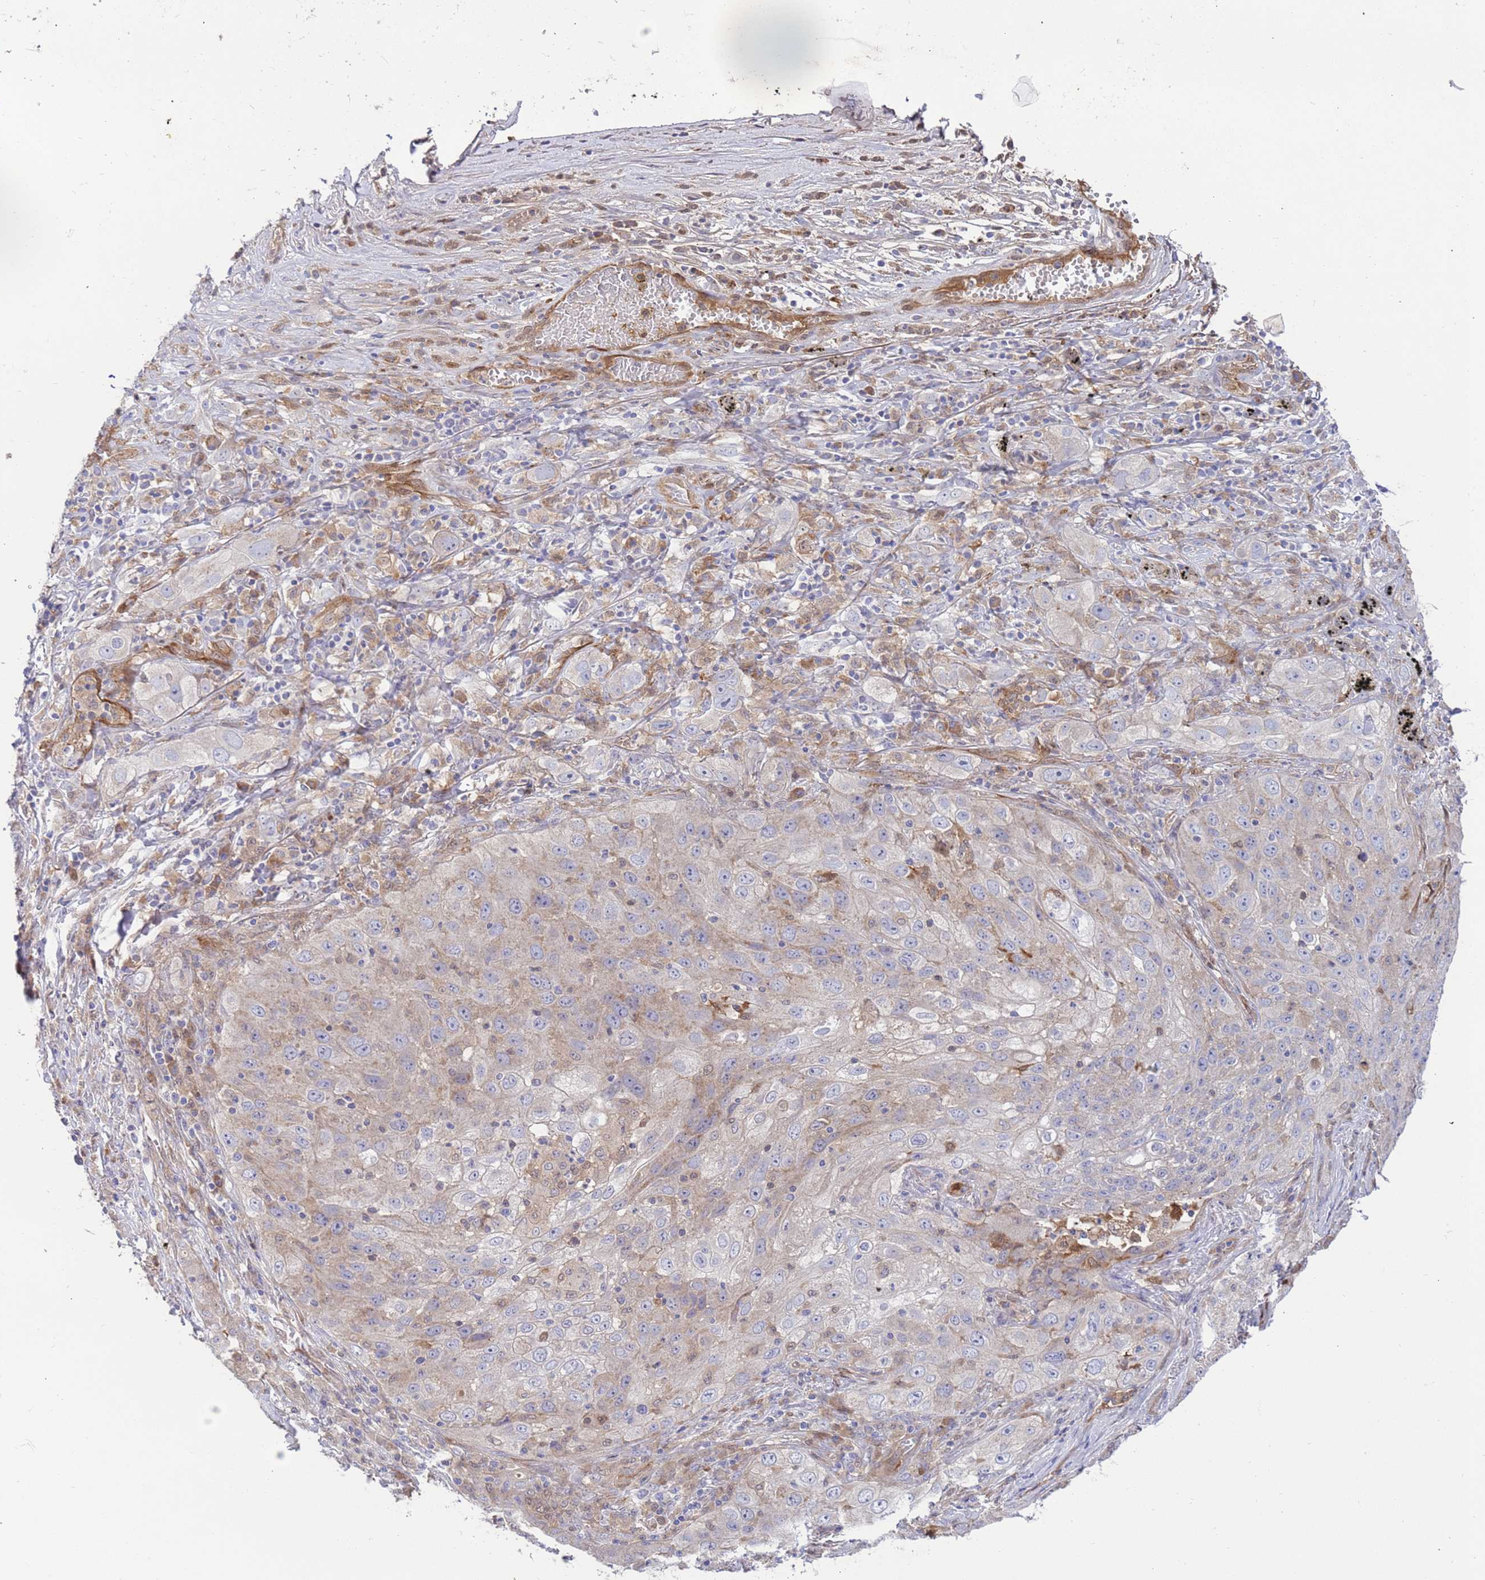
{"staining": {"intensity": "negative", "quantity": "none", "location": "none"}, "tissue": "lung cancer", "cell_type": "Tumor cells", "image_type": "cancer", "snomed": [{"axis": "morphology", "description": "Squamous cell carcinoma, NOS"}, {"axis": "topography", "description": "Lung"}], "caption": "Immunohistochemical staining of lung cancer (squamous cell carcinoma) reveals no significant expression in tumor cells. Brightfield microscopy of immunohistochemistry stained with DAB (brown) and hematoxylin (blue), captured at high magnification.", "gene": "FOXRED1", "patient": {"sex": "female", "age": 69}}